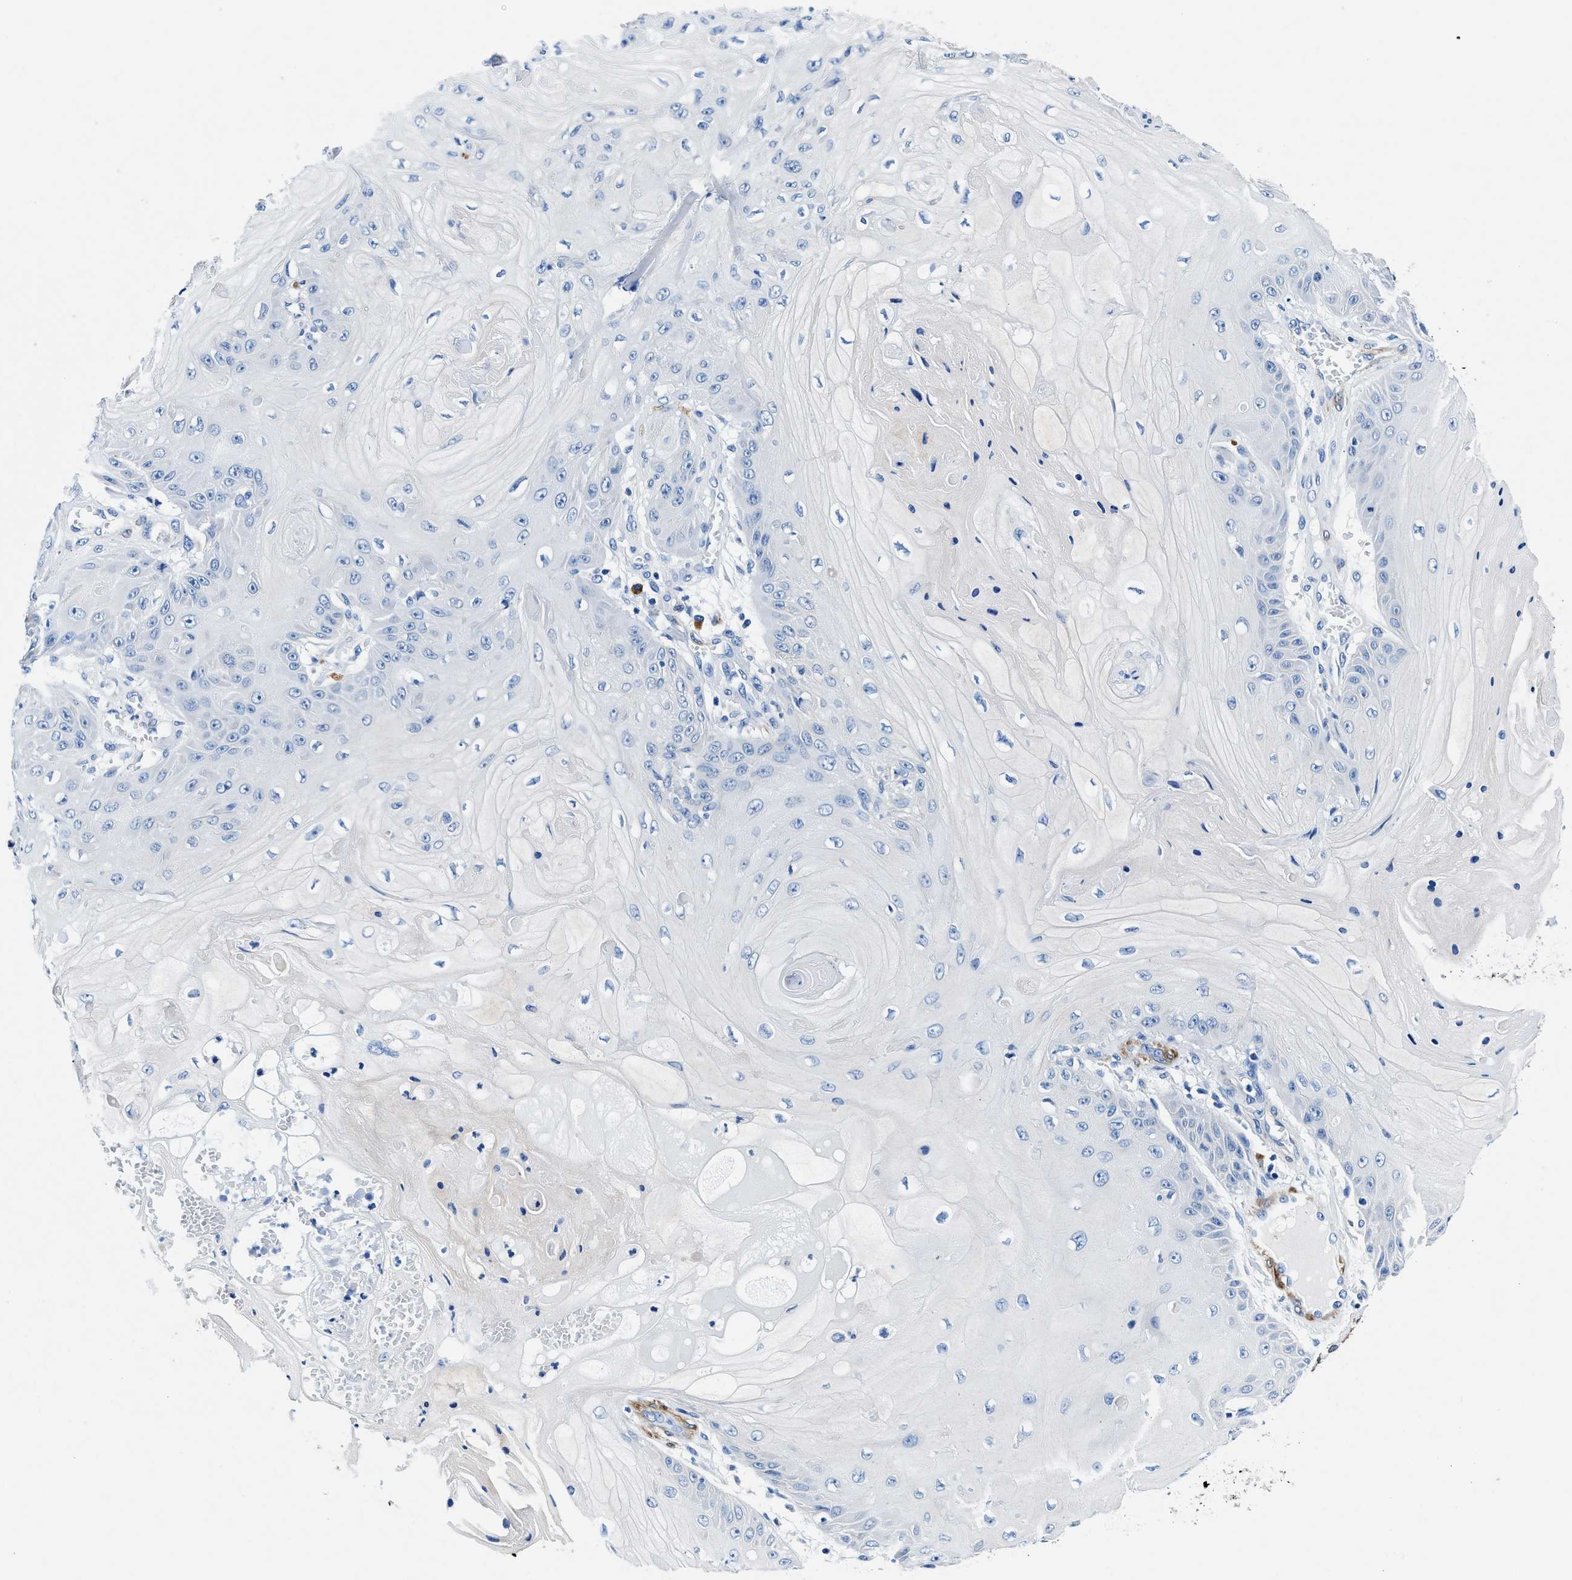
{"staining": {"intensity": "negative", "quantity": "none", "location": "none"}, "tissue": "skin cancer", "cell_type": "Tumor cells", "image_type": "cancer", "snomed": [{"axis": "morphology", "description": "Squamous cell carcinoma, NOS"}, {"axis": "topography", "description": "Skin"}], "caption": "Tumor cells show no significant protein expression in squamous cell carcinoma (skin). The staining was performed using DAB (3,3'-diaminobenzidine) to visualize the protein expression in brown, while the nuclei were stained in blue with hematoxylin (Magnification: 20x).", "gene": "TEX261", "patient": {"sex": "male", "age": 74}}